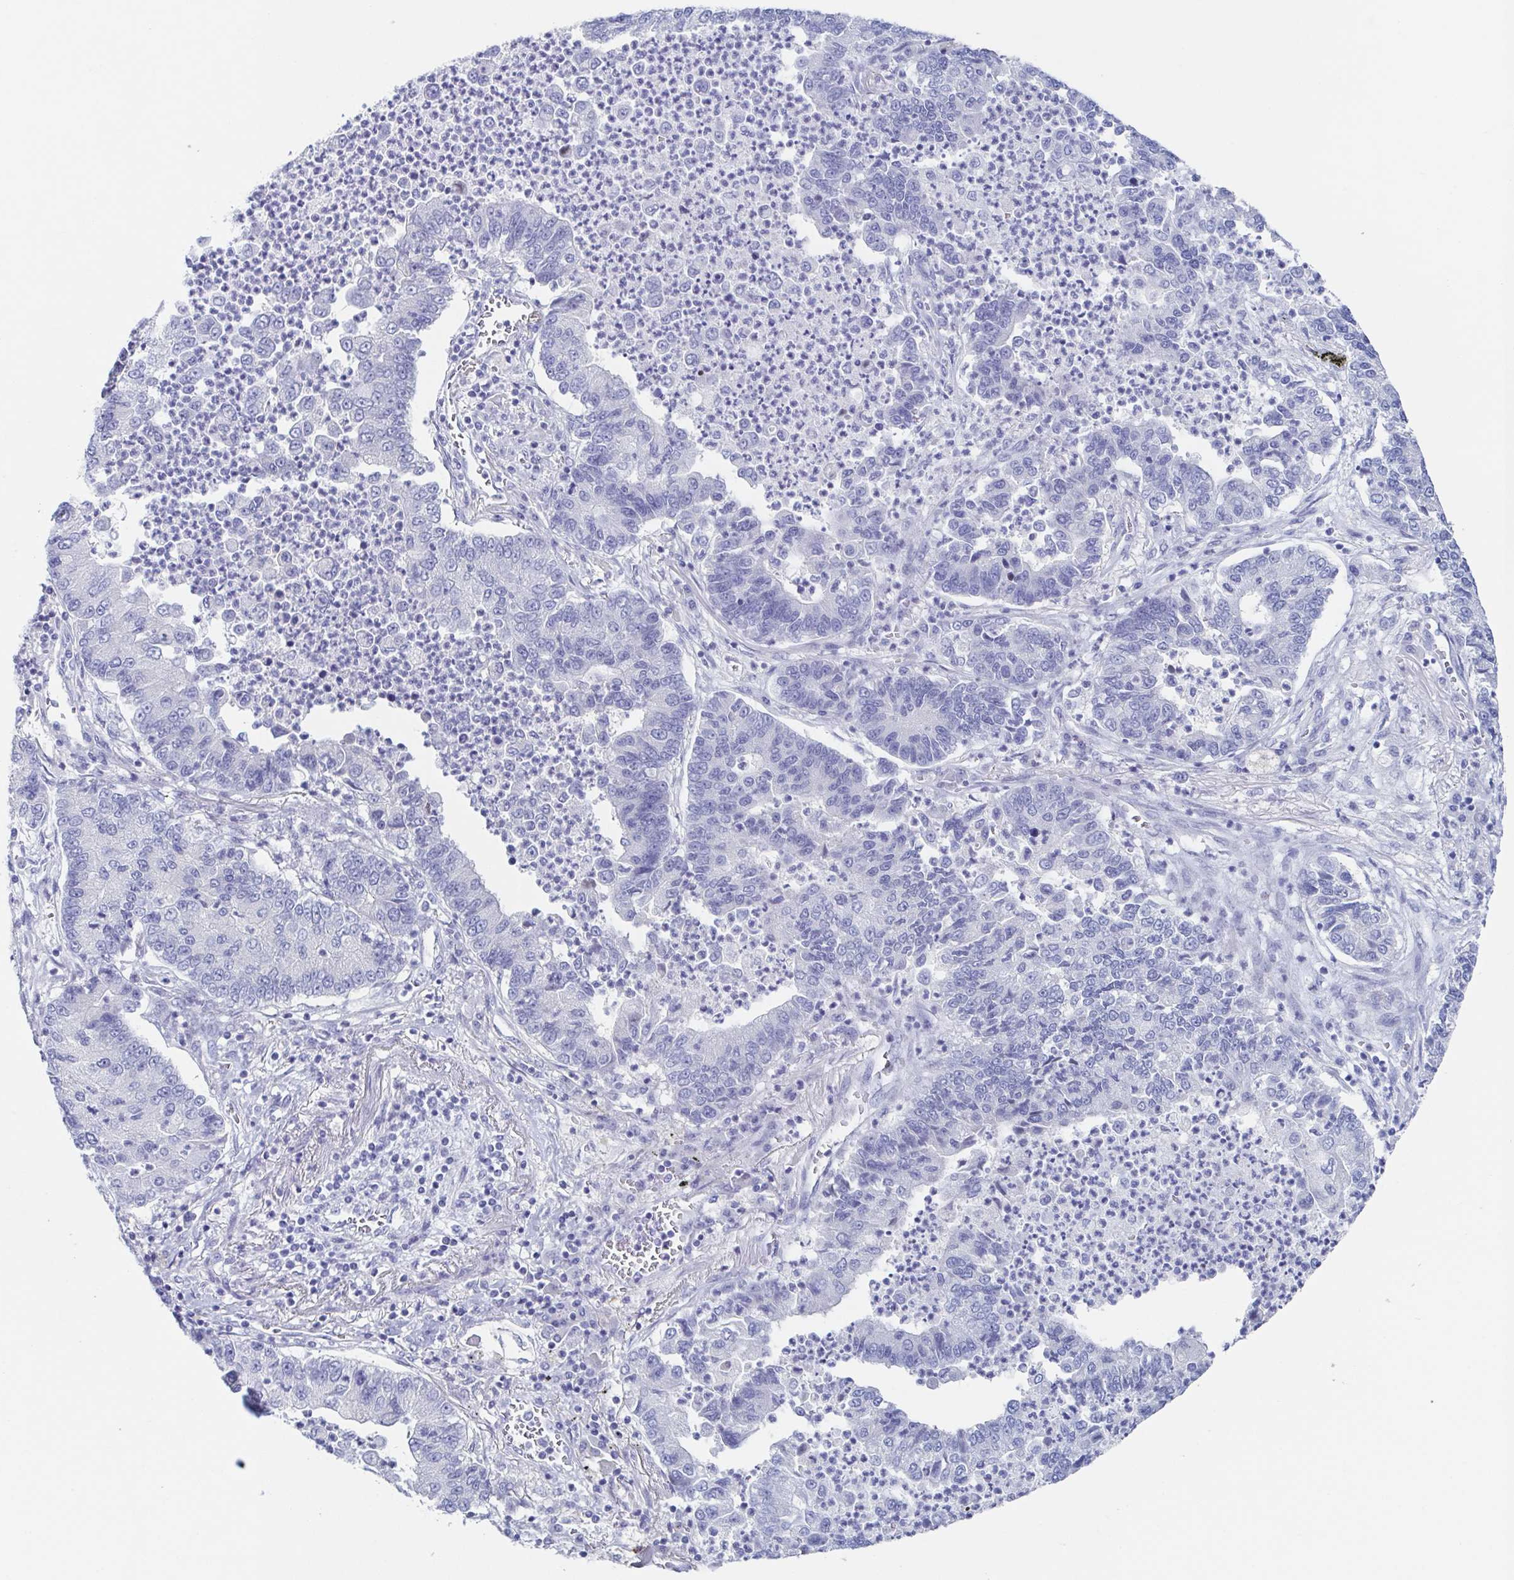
{"staining": {"intensity": "negative", "quantity": "none", "location": "none"}, "tissue": "lung cancer", "cell_type": "Tumor cells", "image_type": "cancer", "snomed": [{"axis": "morphology", "description": "Adenocarcinoma, NOS"}, {"axis": "topography", "description": "Lung"}], "caption": "Immunohistochemistry image of human adenocarcinoma (lung) stained for a protein (brown), which displays no staining in tumor cells.", "gene": "HTR2A", "patient": {"sex": "female", "age": 57}}